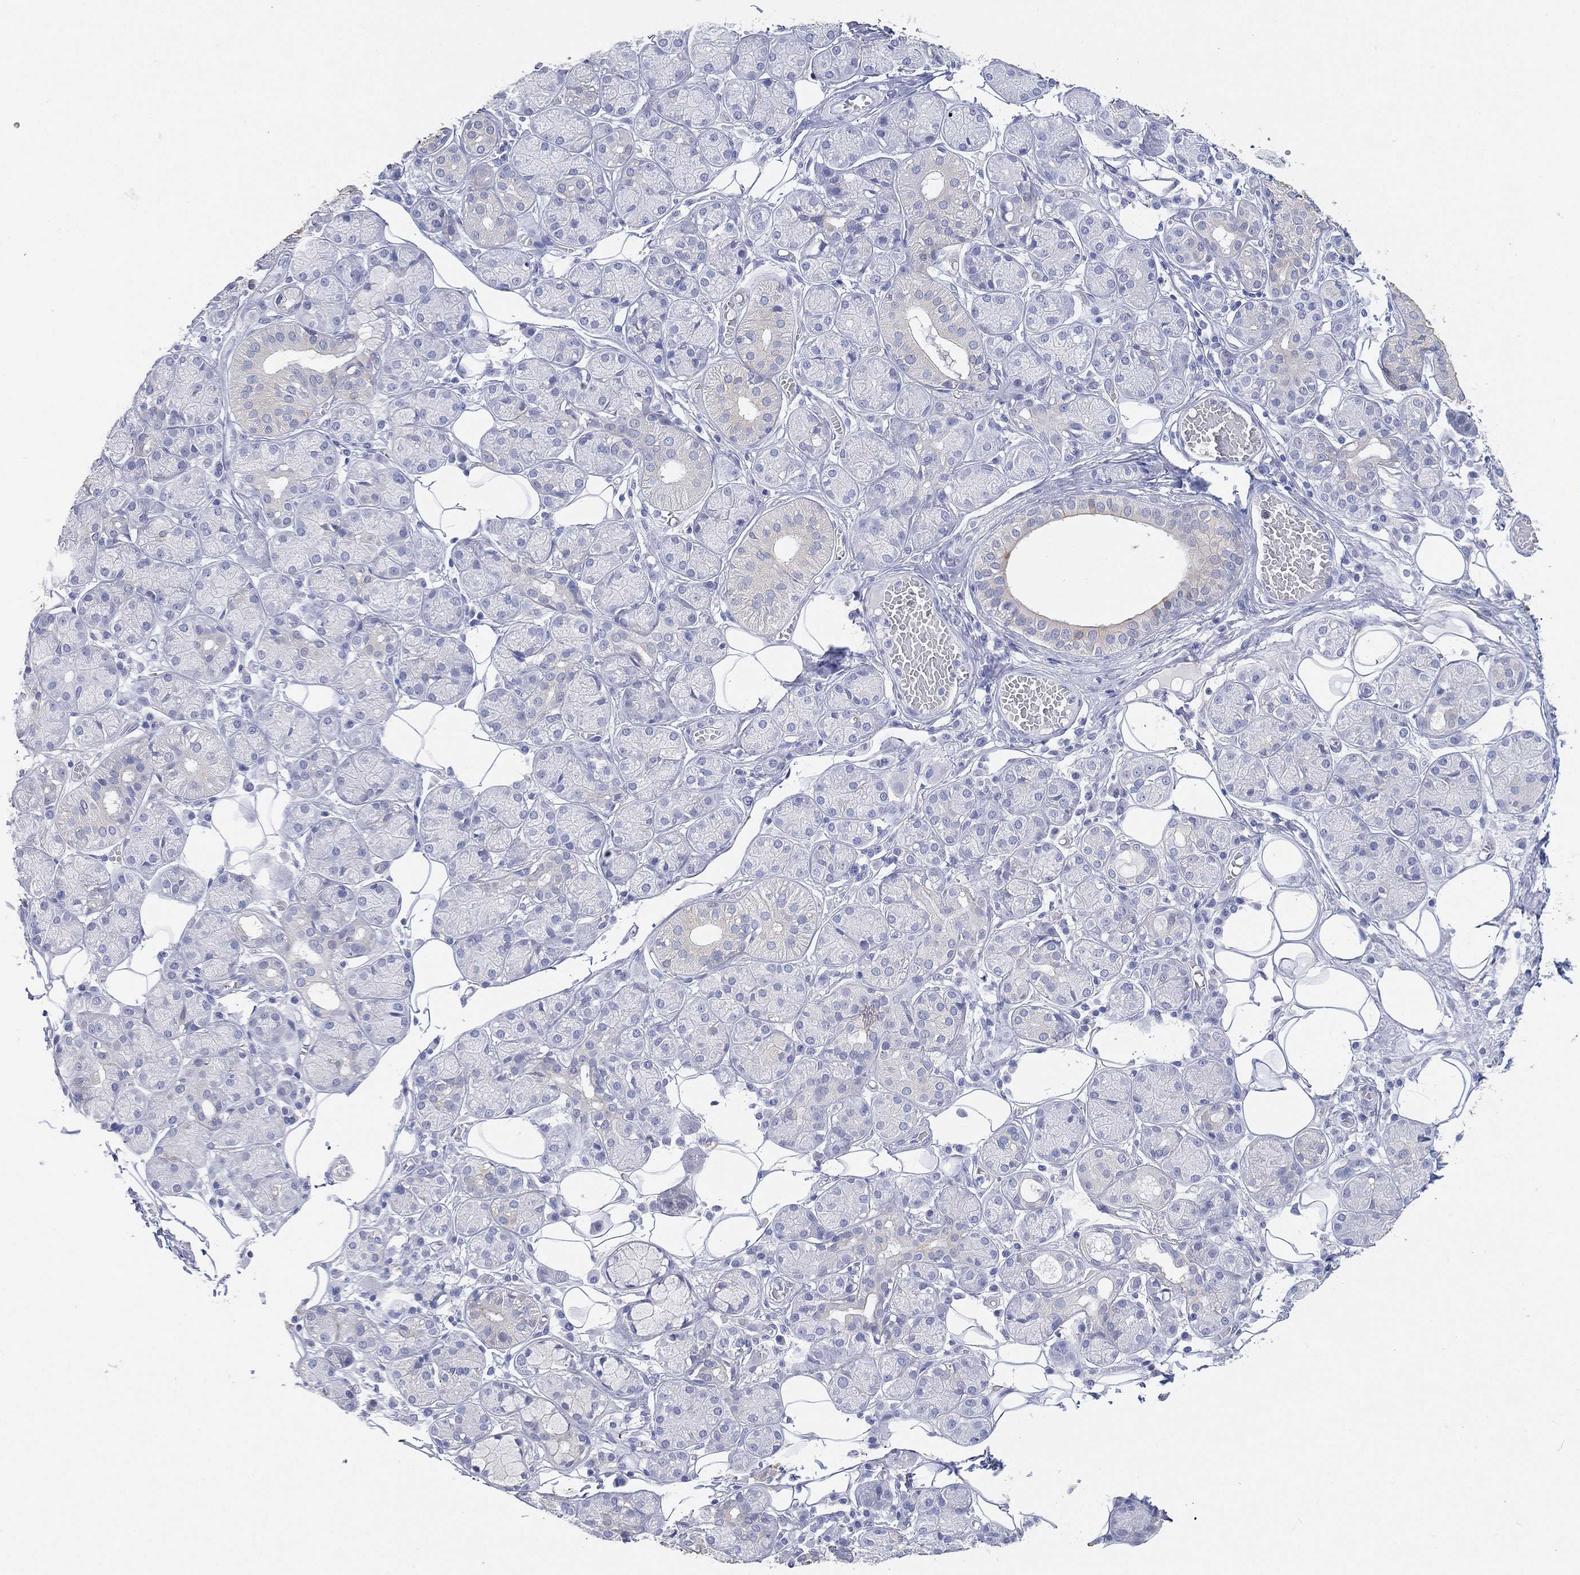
{"staining": {"intensity": "negative", "quantity": "none", "location": "none"}, "tissue": "salivary gland", "cell_type": "Glandular cells", "image_type": "normal", "snomed": [{"axis": "morphology", "description": "Normal tissue, NOS"}, {"axis": "topography", "description": "Salivary gland"}, {"axis": "topography", "description": "Peripheral nerve tissue"}], "caption": "DAB (3,3'-diaminobenzidine) immunohistochemical staining of normal human salivary gland reveals no significant staining in glandular cells.", "gene": "FMO1", "patient": {"sex": "male", "age": 71}}